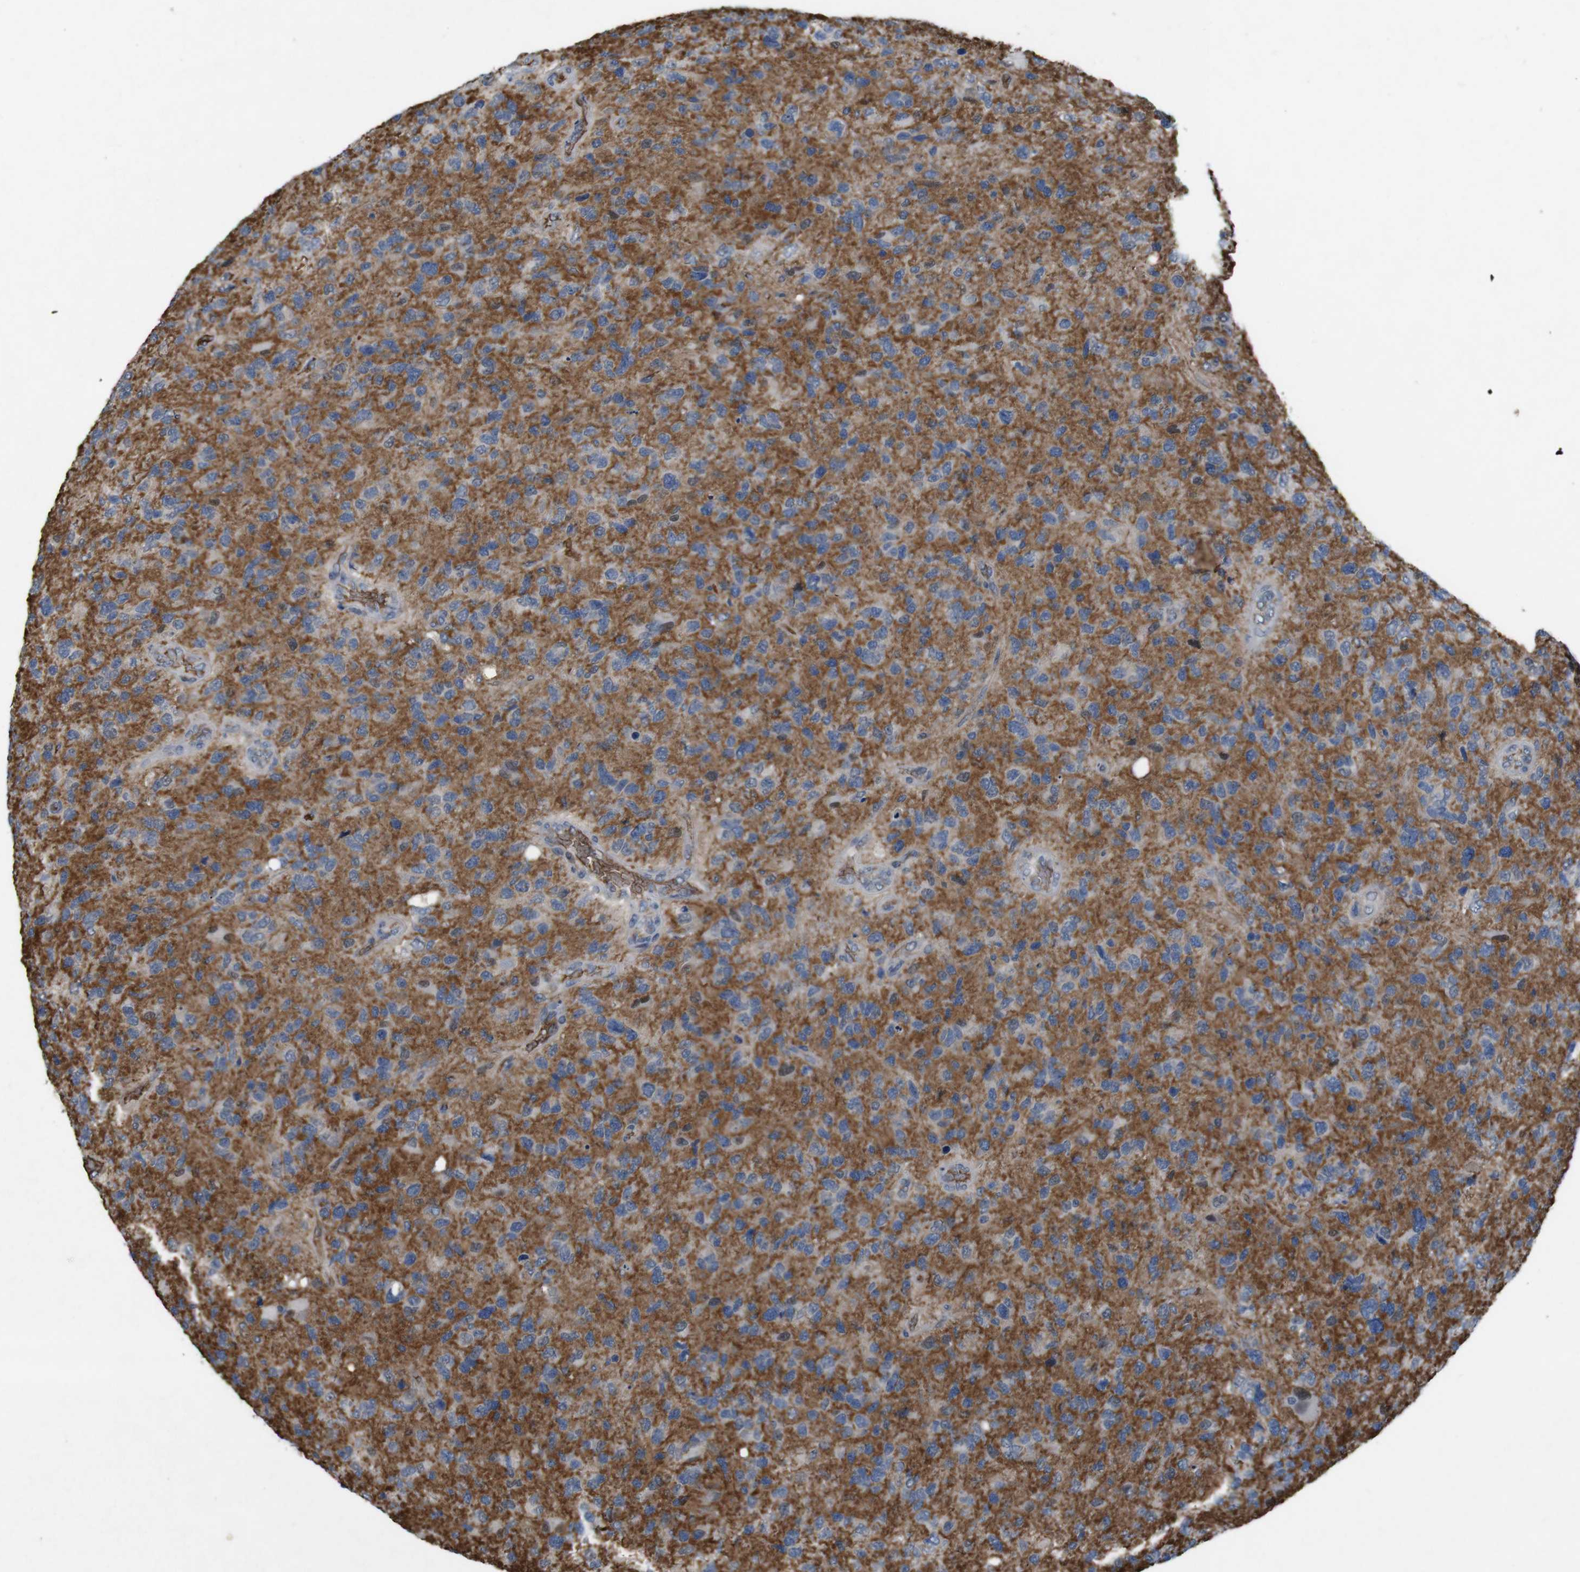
{"staining": {"intensity": "moderate", "quantity": "<25%", "location": "cytoplasmic/membranous"}, "tissue": "glioma", "cell_type": "Tumor cells", "image_type": "cancer", "snomed": [{"axis": "morphology", "description": "Glioma, malignant, High grade"}, {"axis": "topography", "description": "Brain"}], "caption": "Malignant high-grade glioma stained with DAB (3,3'-diaminobenzidine) immunohistochemistry (IHC) demonstrates low levels of moderate cytoplasmic/membranous positivity in approximately <25% of tumor cells.", "gene": "SPTB", "patient": {"sex": "female", "age": 58}}